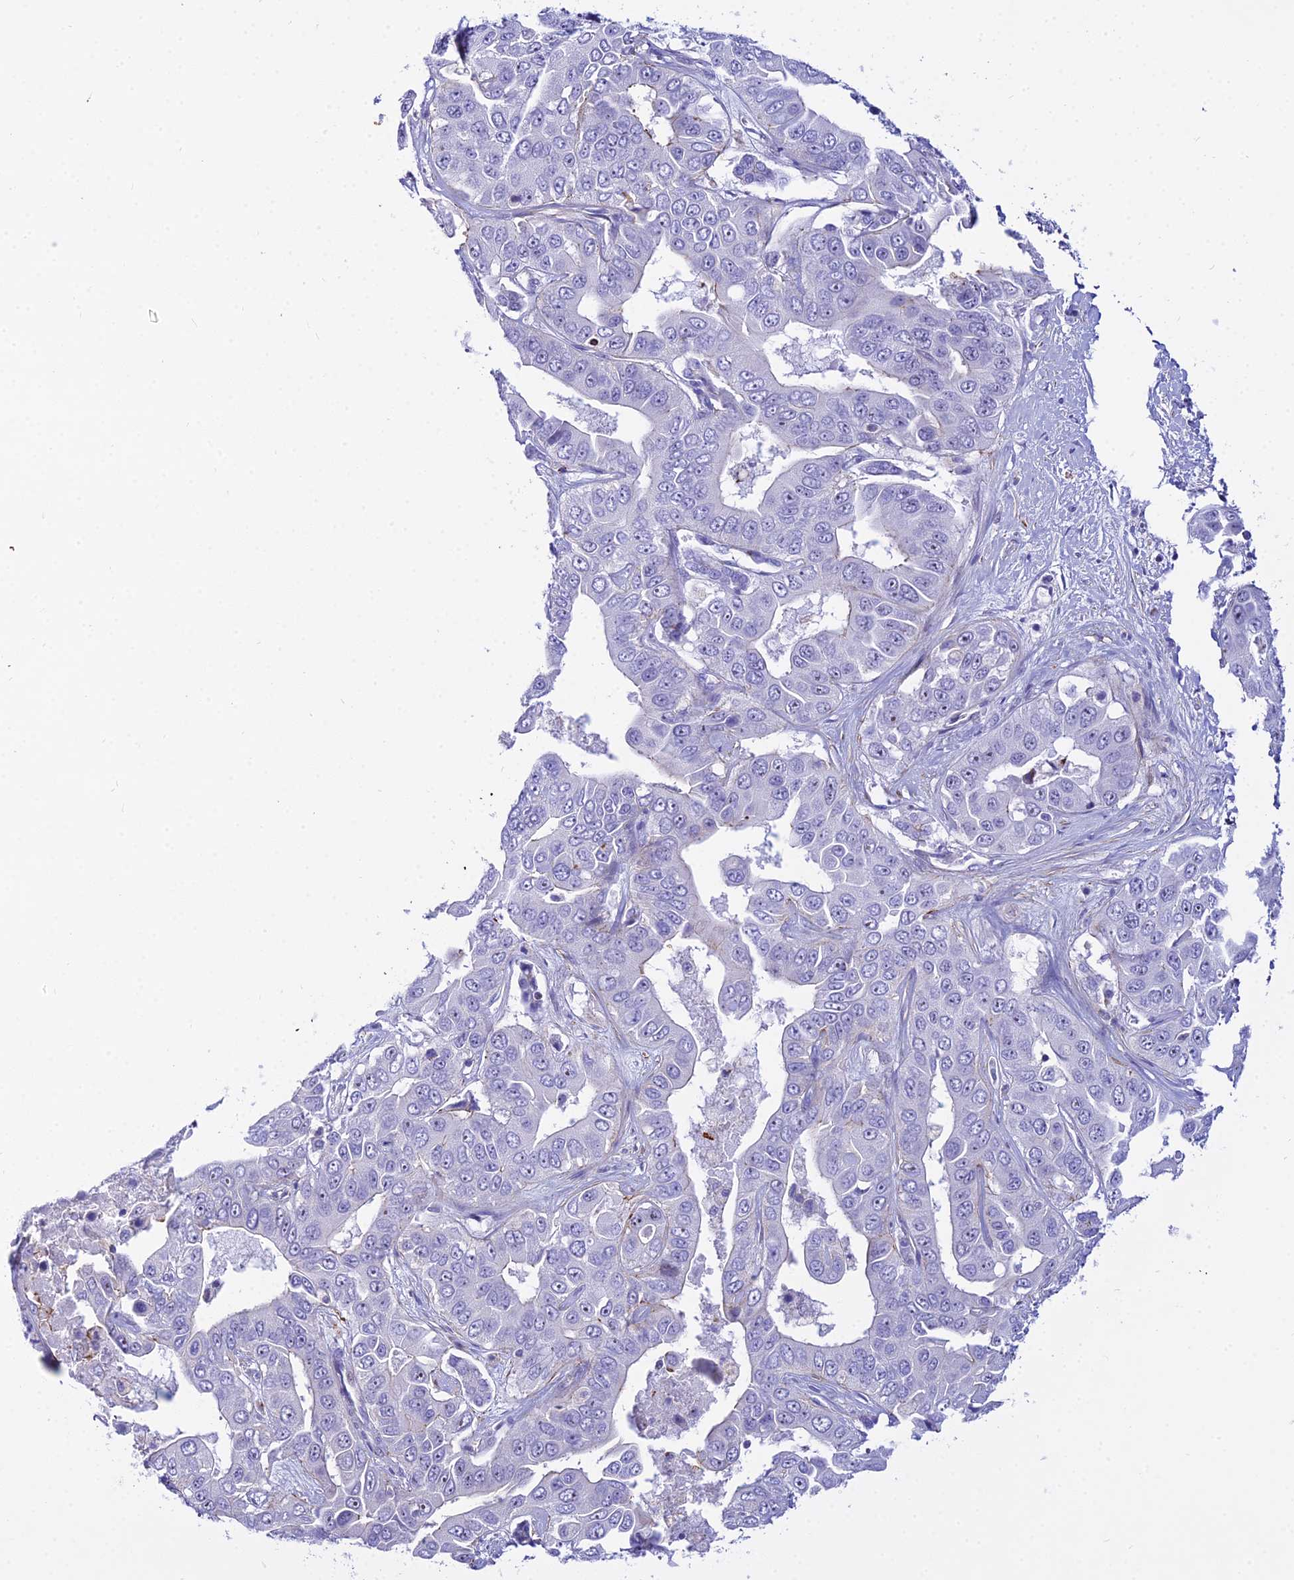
{"staining": {"intensity": "negative", "quantity": "none", "location": "none"}, "tissue": "liver cancer", "cell_type": "Tumor cells", "image_type": "cancer", "snomed": [{"axis": "morphology", "description": "Cholangiocarcinoma"}, {"axis": "topography", "description": "Liver"}], "caption": "Human cholangiocarcinoma (liver) stained for a protein using immunohistochemistry (IHC) displays no expression in tumor cells.", "gene": "DLX1", "patient": {"sex": "female", "age": 52}}